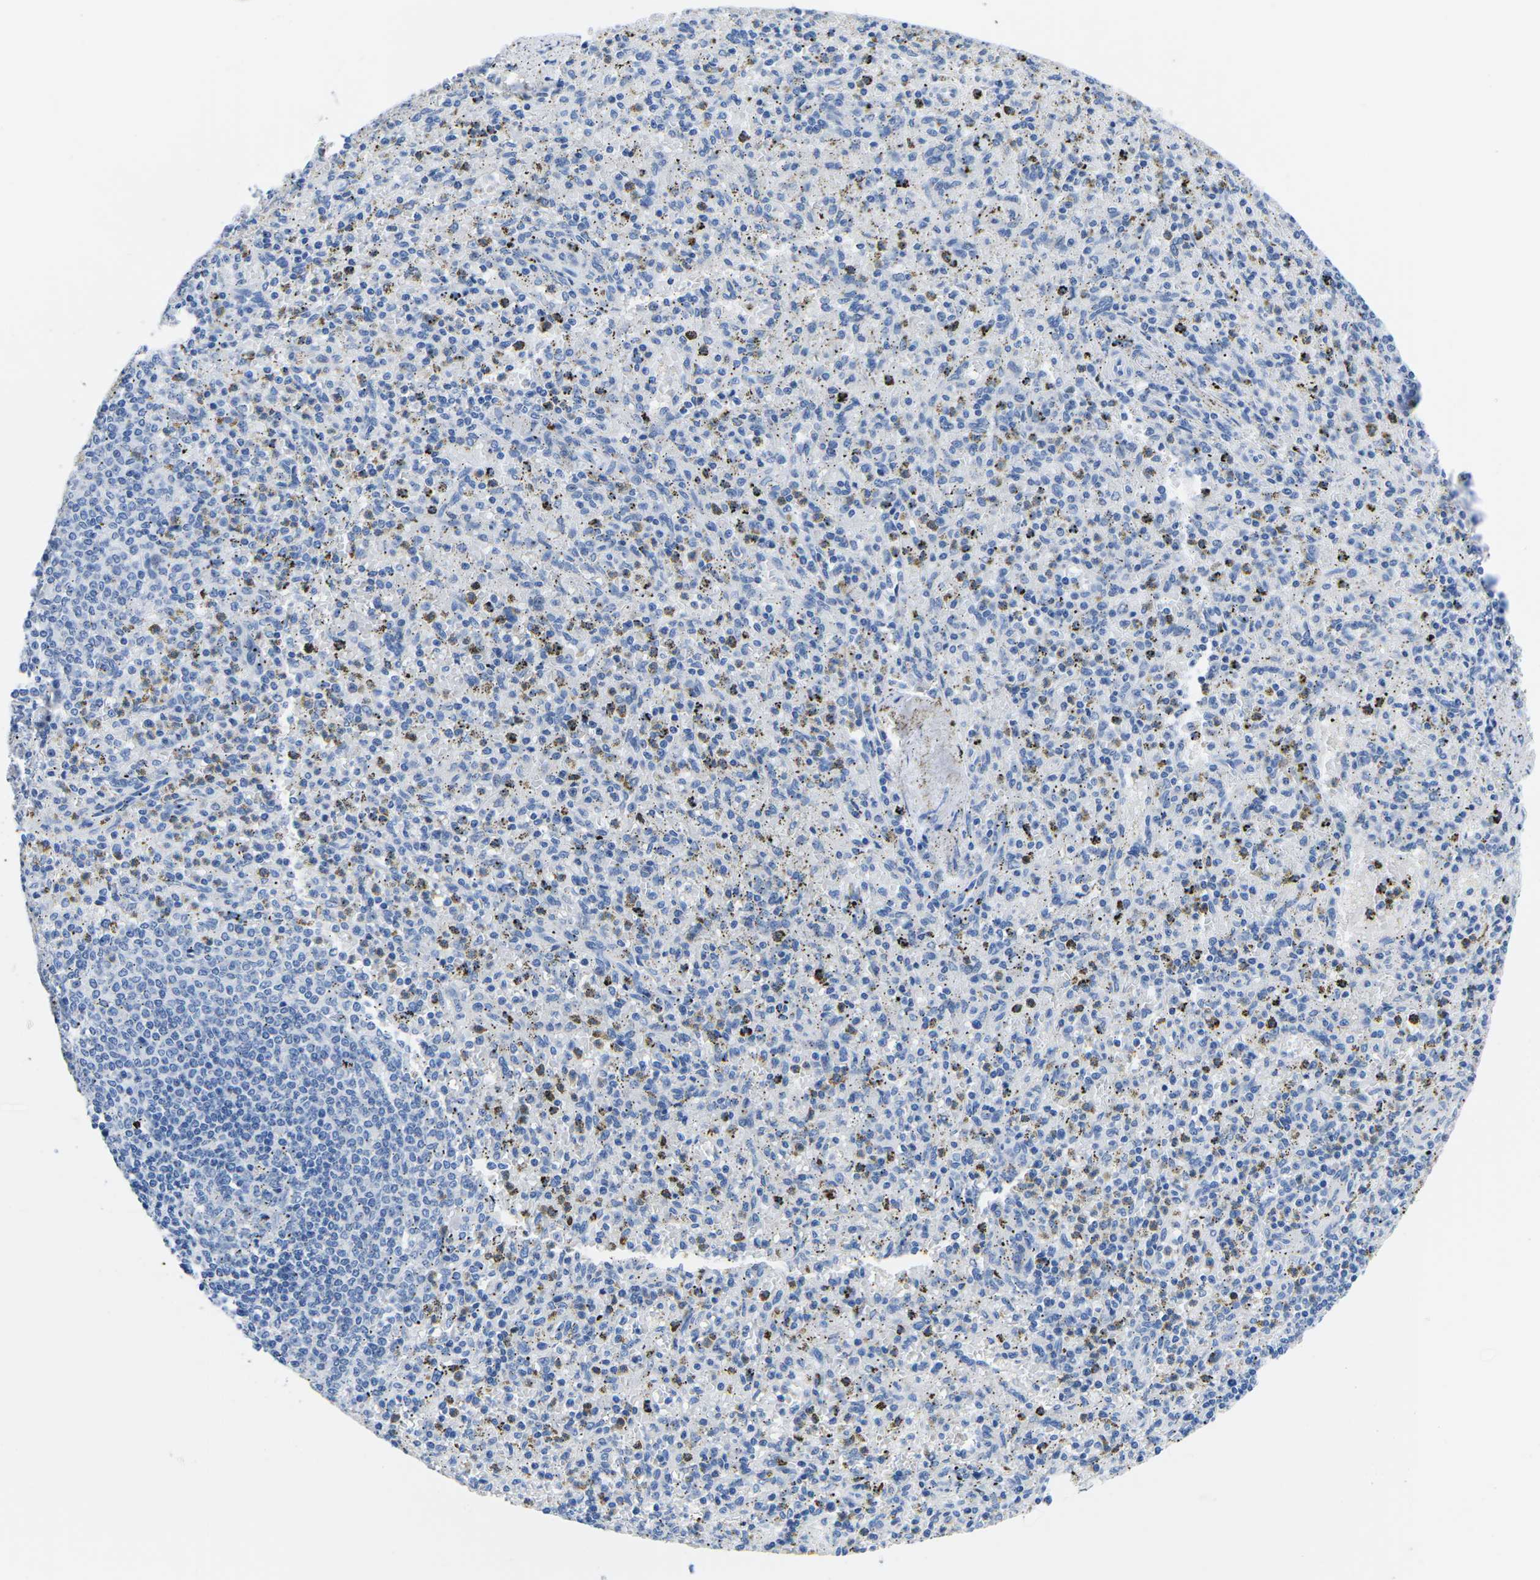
{"staining": {"intensity": "negative", "quantity": "none", "location": "none"}, "tissue": "spleen", "cell_type": "Cells in red pulp", "image_type": "normal", "snomed": [{"axis": "morphology", "description": "Normal tissue, NOS"}, {"axis": "topography", "description": "Spleen"}], "caption": "DAB (3,3'-diaminobenzidine) immunohistochemical staining of unremarkable spleen reveals no significant expression in cells in red pulp. The staining is performed using DAB brown chromogen with nuclei counter-stained in using hematoxylin.", "gene": "CYP1A2", "patient": {"sex": "male", "age": 72}}